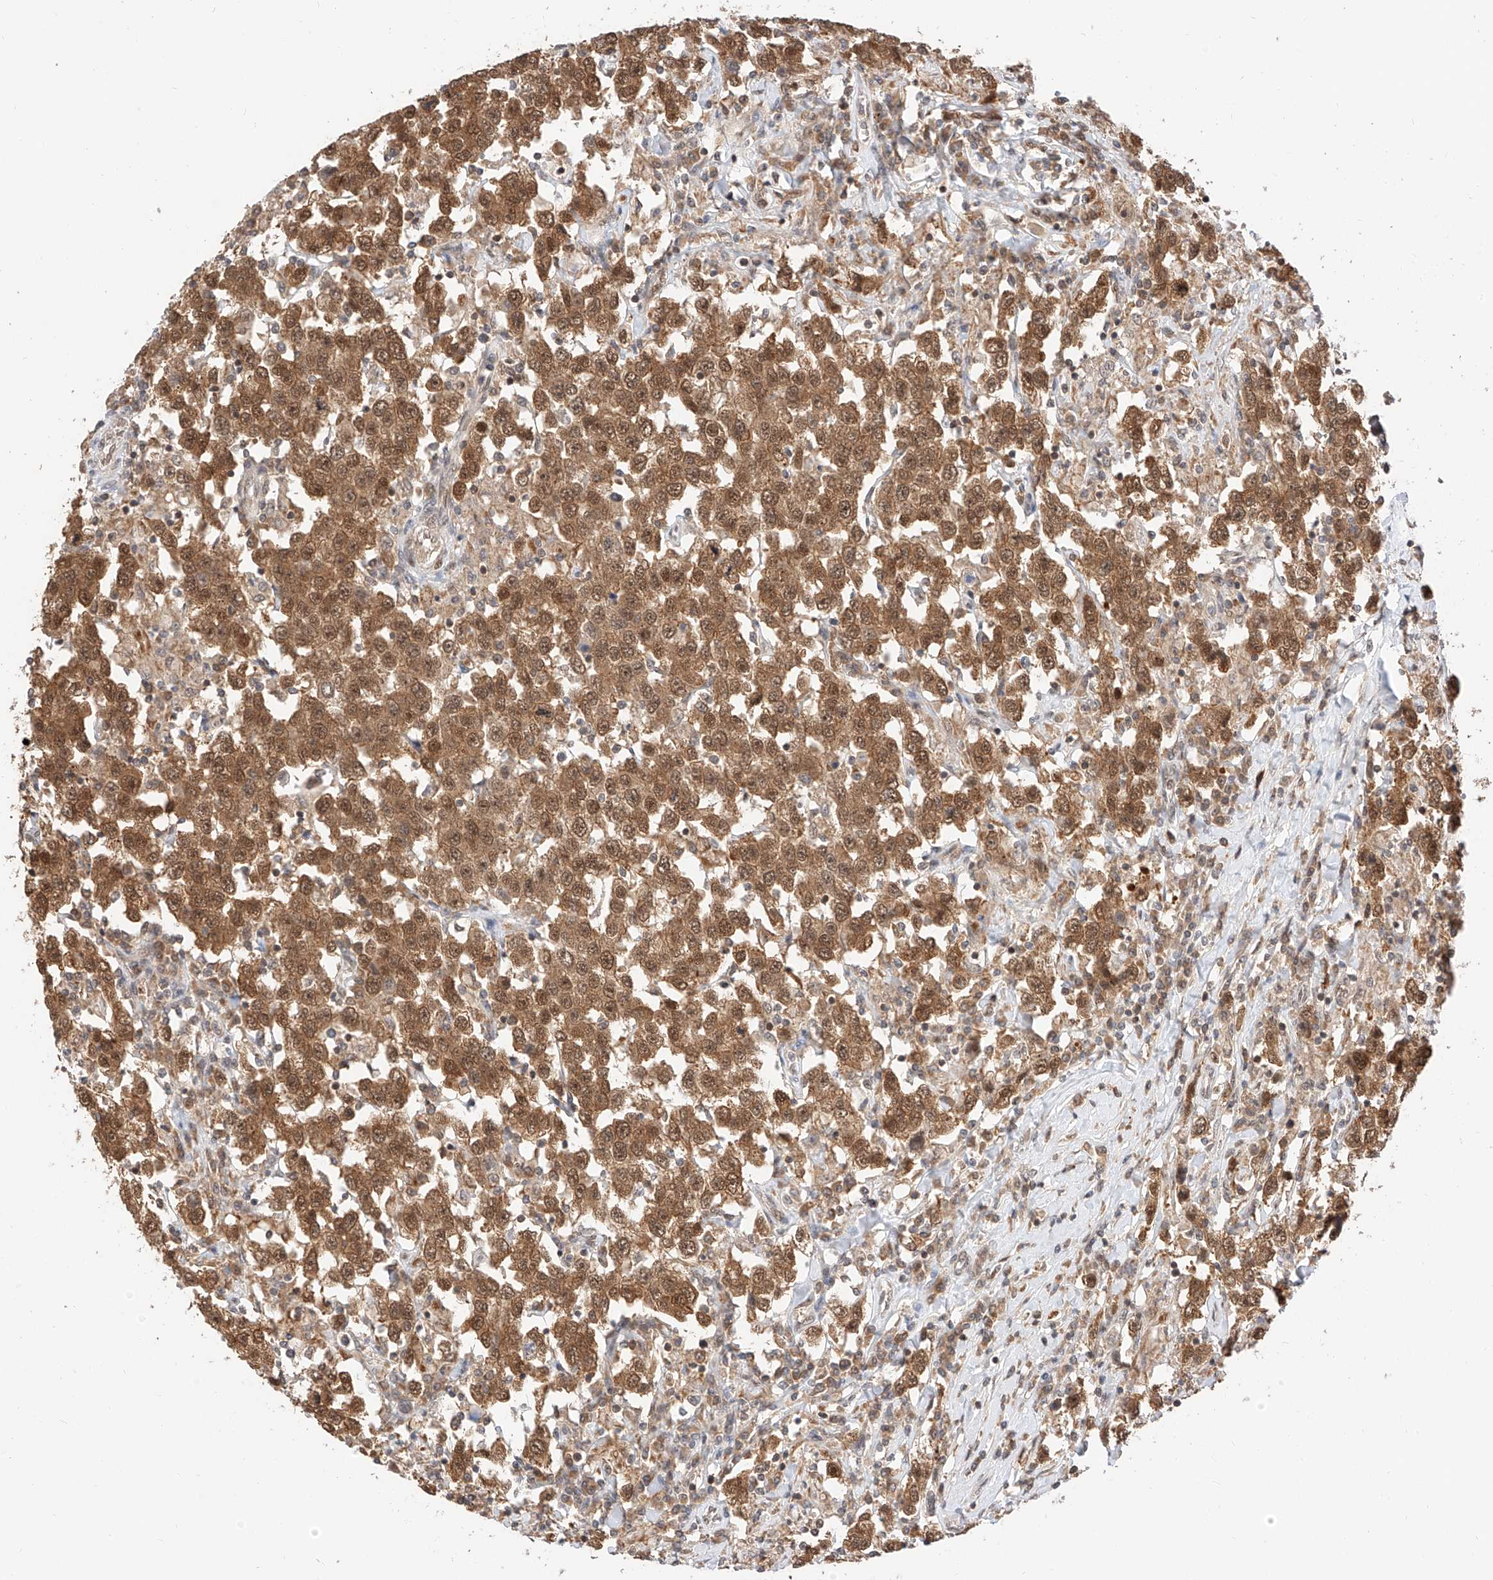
{"staining": {"intensity": "moderate", "quantity": ">75%", "location": "cytoplasmic/membranous,nuclear"}, "tissue": "testis cancer", "cell_type": "Tumor cells", "image_type": "cancer", "snomed": [{"axis": "morphology", "description": "Seminoma, NOS"}, {"axis": "topography", "description": "Testis"}], "caption": "This is an image of immunohistochemistry (IHC) staining of seminoma (testis), which shows moderate expression in the cytoplasmic/membranous and nuclear of tumor cells.", "gene": "EIF4H", "patient": {"sex": "male", "age": 41}}